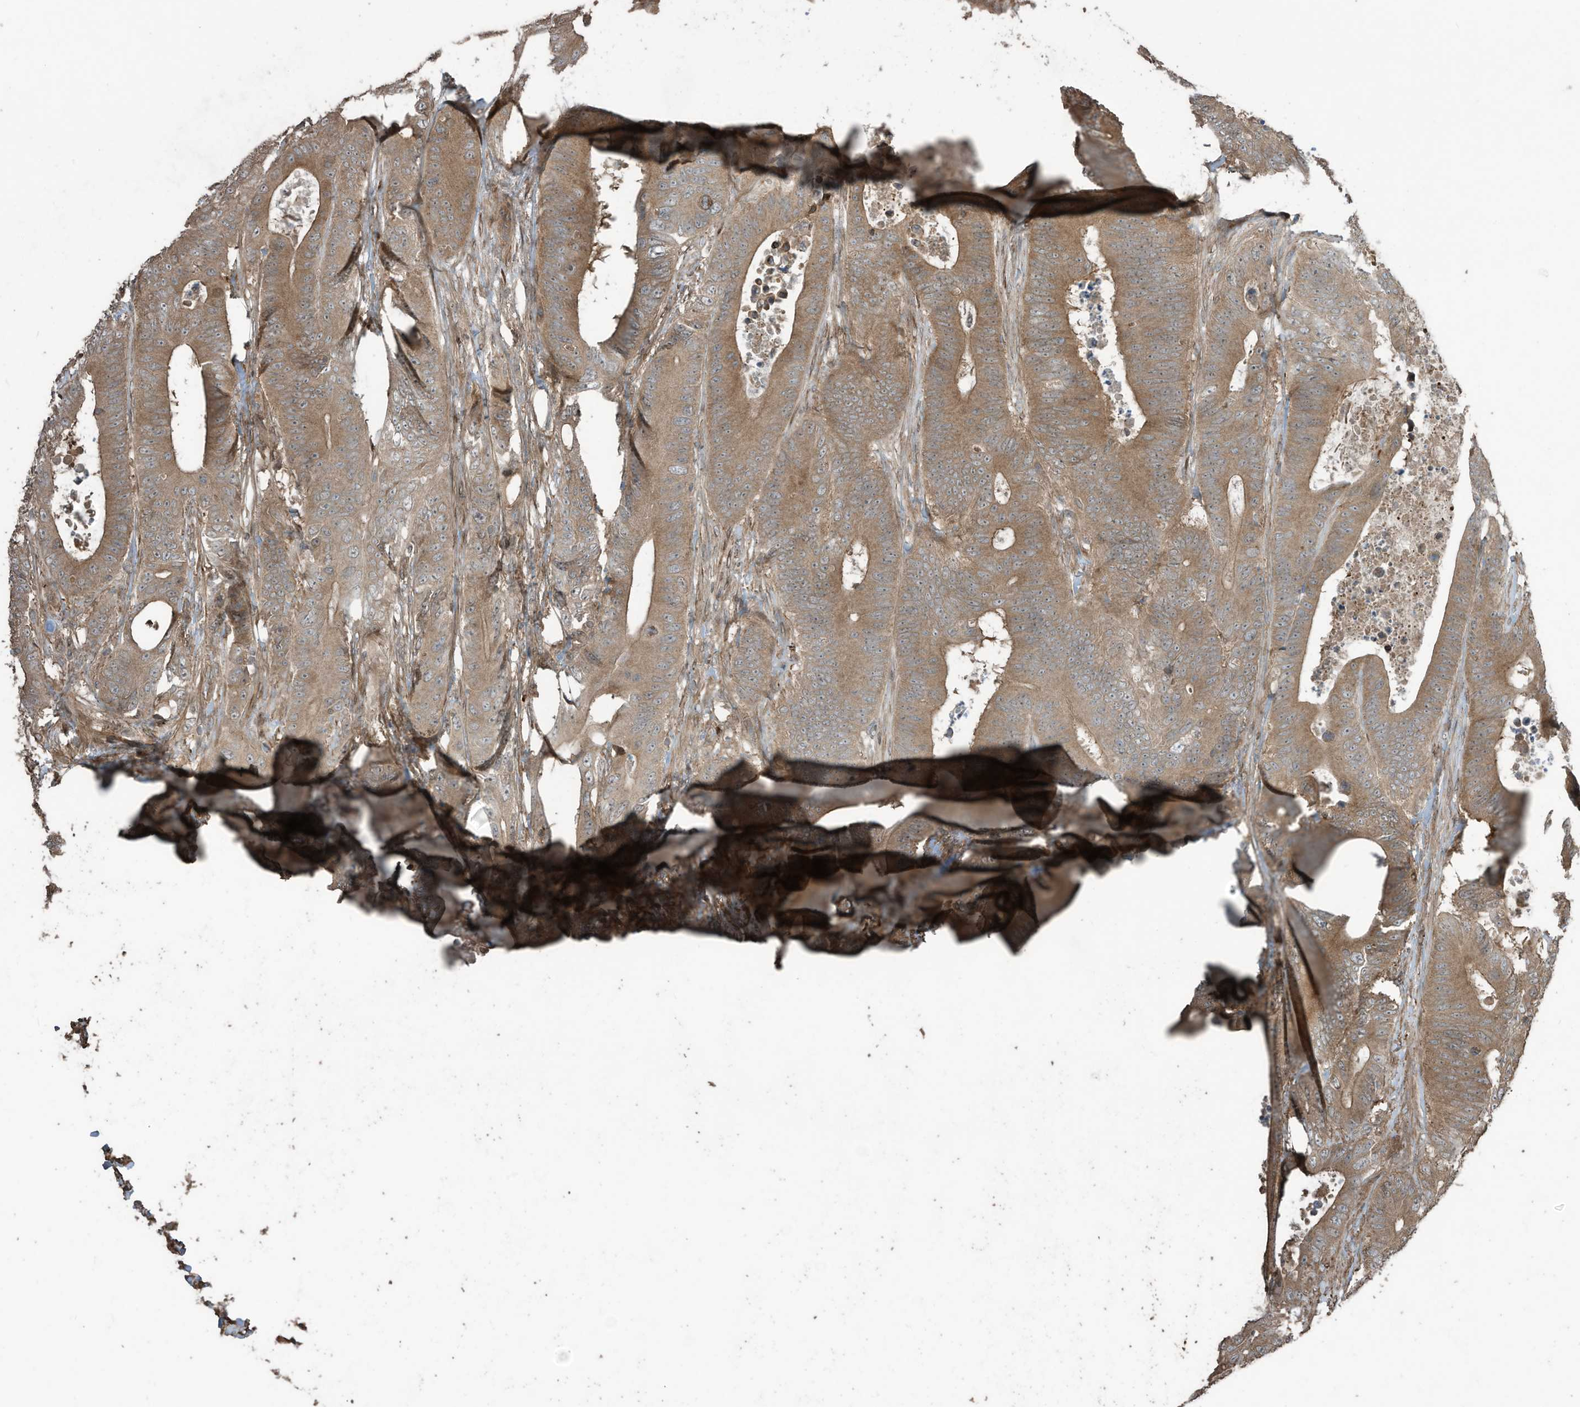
{"staining": {"intensity": "moderate", "quantity": ">75%", "location": "cytoplasmic/membranous"}, "tissue": "colorectal cancer", "cell_type": "Tumor cells", "image_type": "cancer", "snomed": [{"axis": "morphology", "description": "Adenocarcinoma, NOS"}, {"axis": "topography", "description": "Colon"}], "caption": "A photomicrograph of human colorectal cancer stained for a protein displays moderate cytoplasmic/membranous brown staining in tumor cells. (IHC, brightfield microscopy, high magnification).", "gene": "ZNF653", "patient": {"sex": "male", "age": 83}}